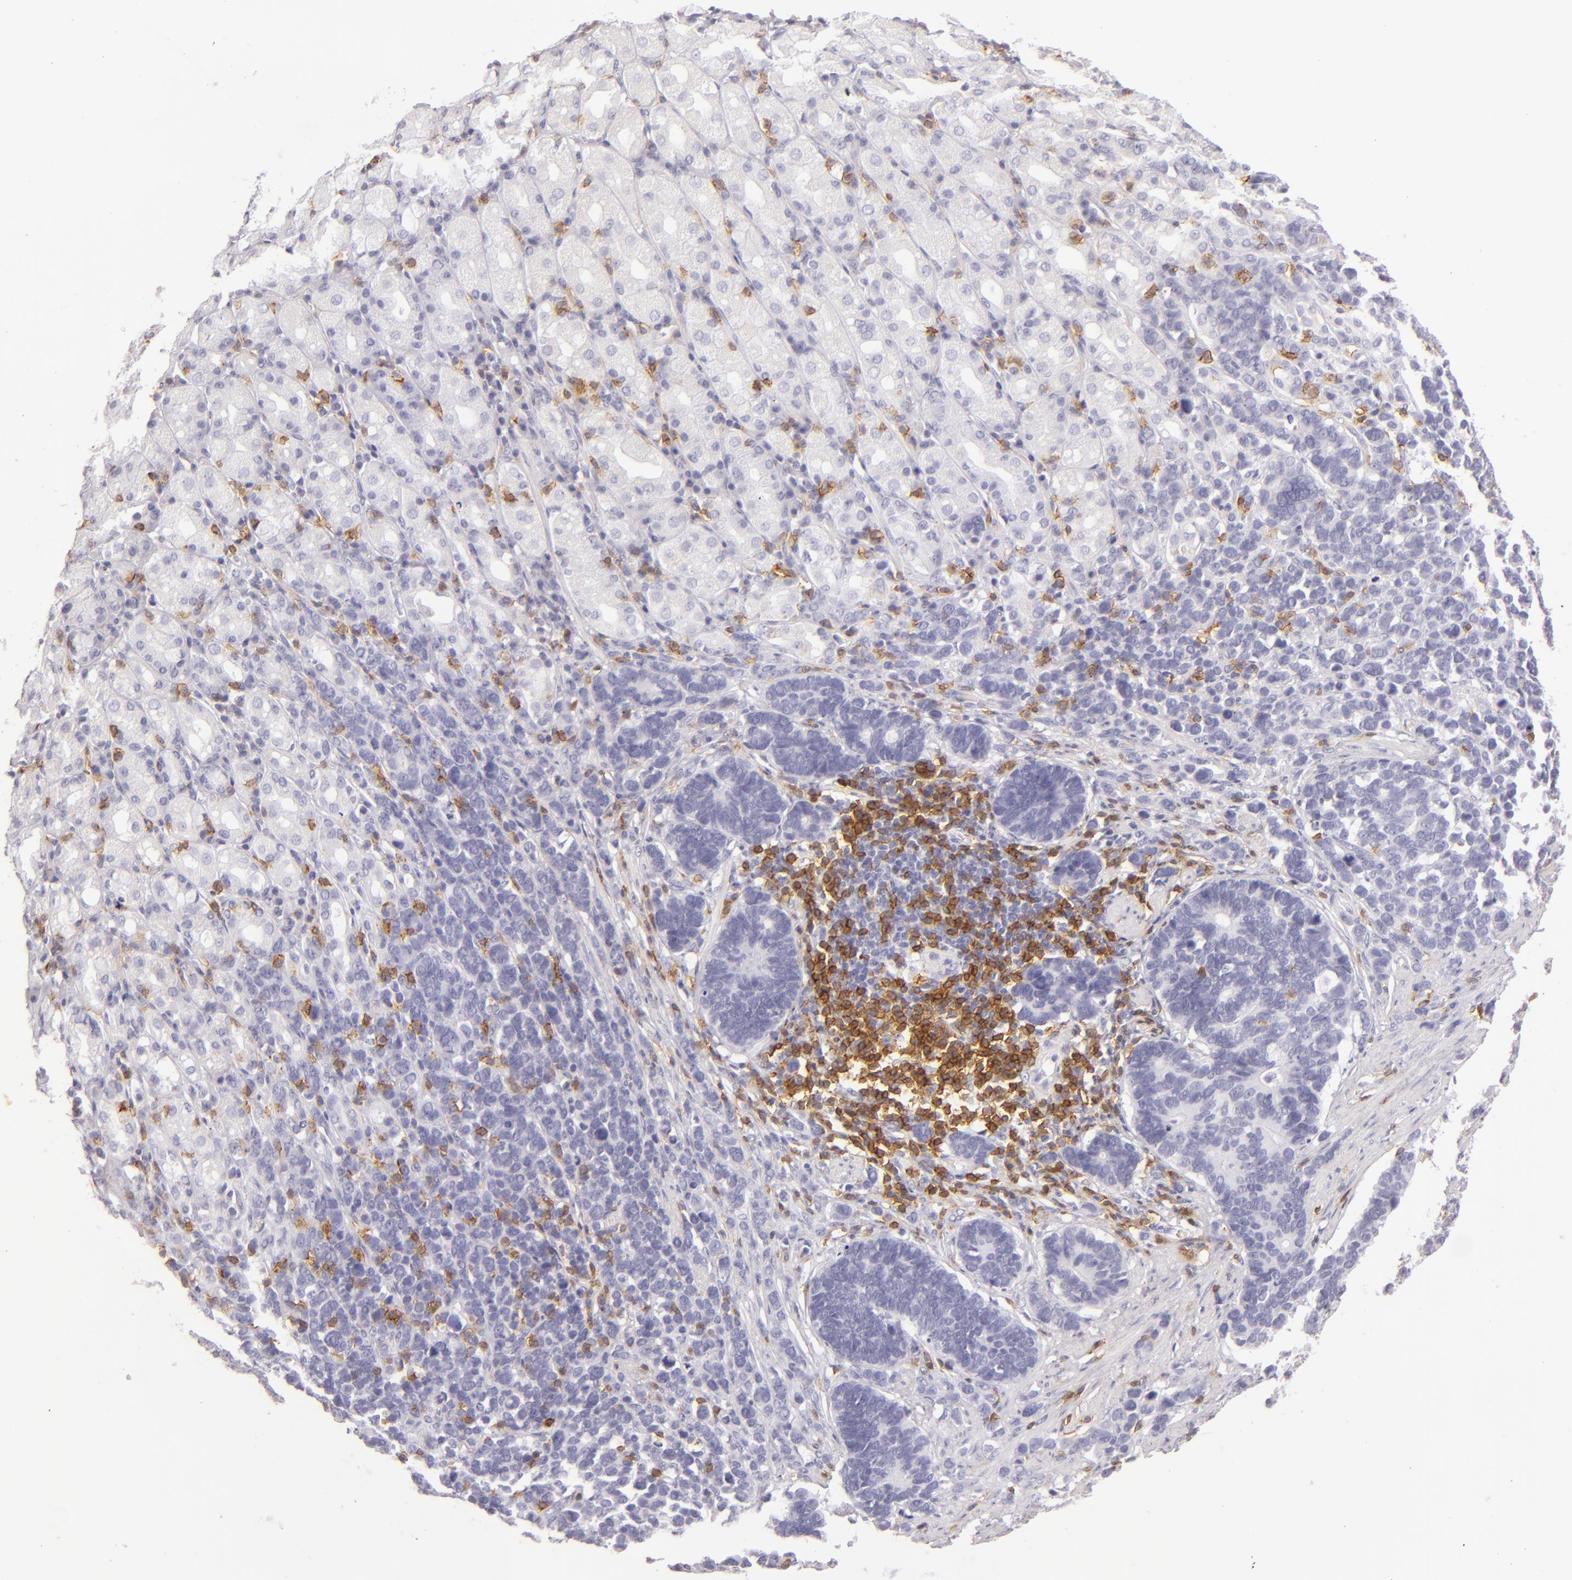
{"staining": {"intensity": "negative", "quantity": "none", "location": "none"}, "tissue": "stomach cancer", "cell_type": "Tumor cells", "image_type": "cancer", "snomed": [{"axis": "morphology", "description": "Adenocarcinoma, NOS"}, {"axis": "topography", "description": "Stomach, upper"}], "caption": "A histopathology image of adenocarcinoma (stomach) stained for a protein reveals no brown staining in tumor cells.", "gene": "LAT", "patient": {"sex": "male", "age": 71}}